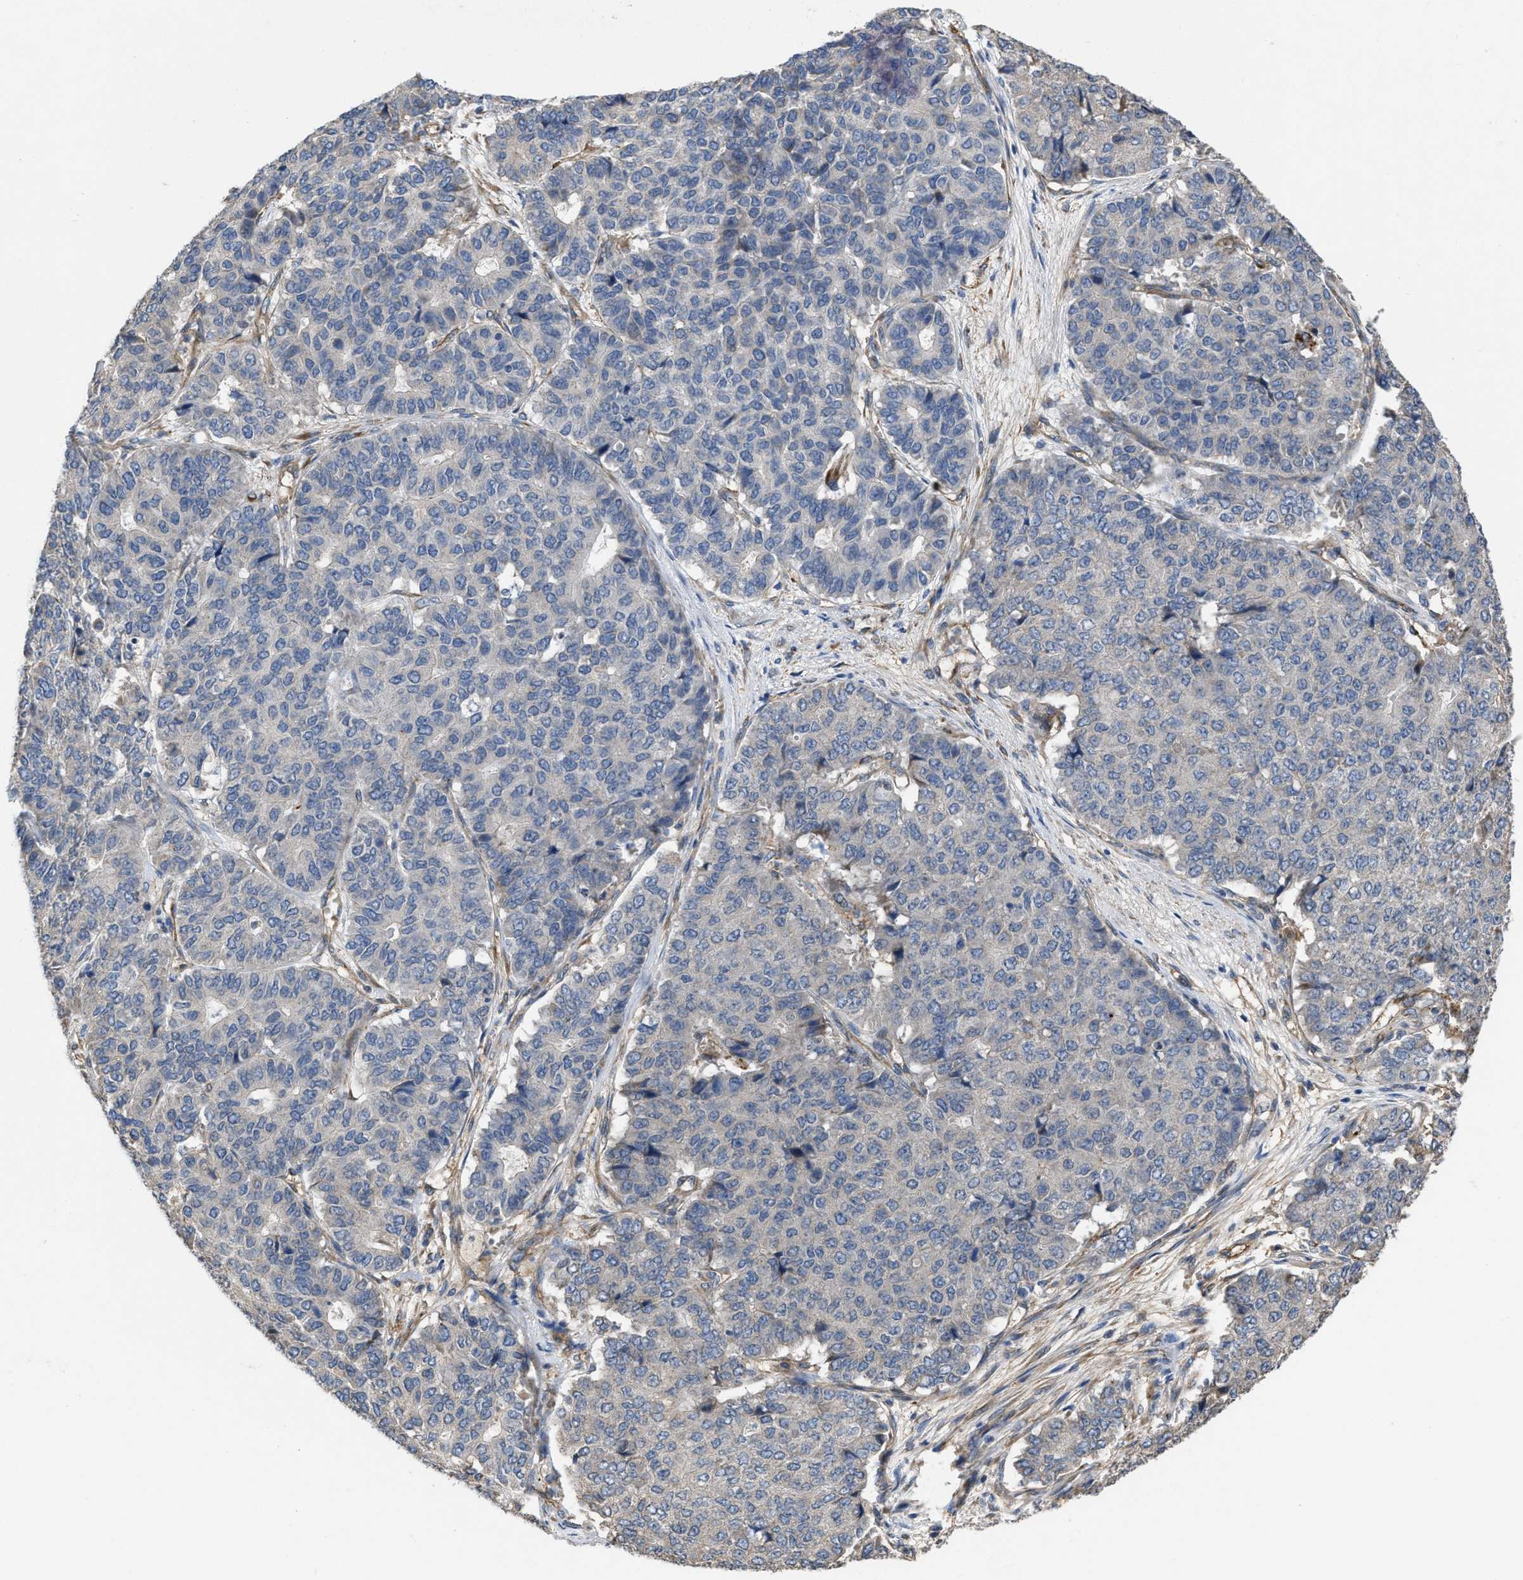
{"staining": {"intensity": "negative", "quantity": "none", "location": "none"}, "tissue": "pancreatic cancer", "cell_type": "Tumor cells", "image_type": "cancer", "snomed": [{"axis": "morphology", "description": "Adenocarcinoma, NOS"}, {"axis": "topography", "description": "Pancreas"}], "caption": "There is no significant expression in tumor cells of adenocarcinoma (pancreatic).", "gene": "SLC4A11", "patient": {"sex": "male", "age": 50}}